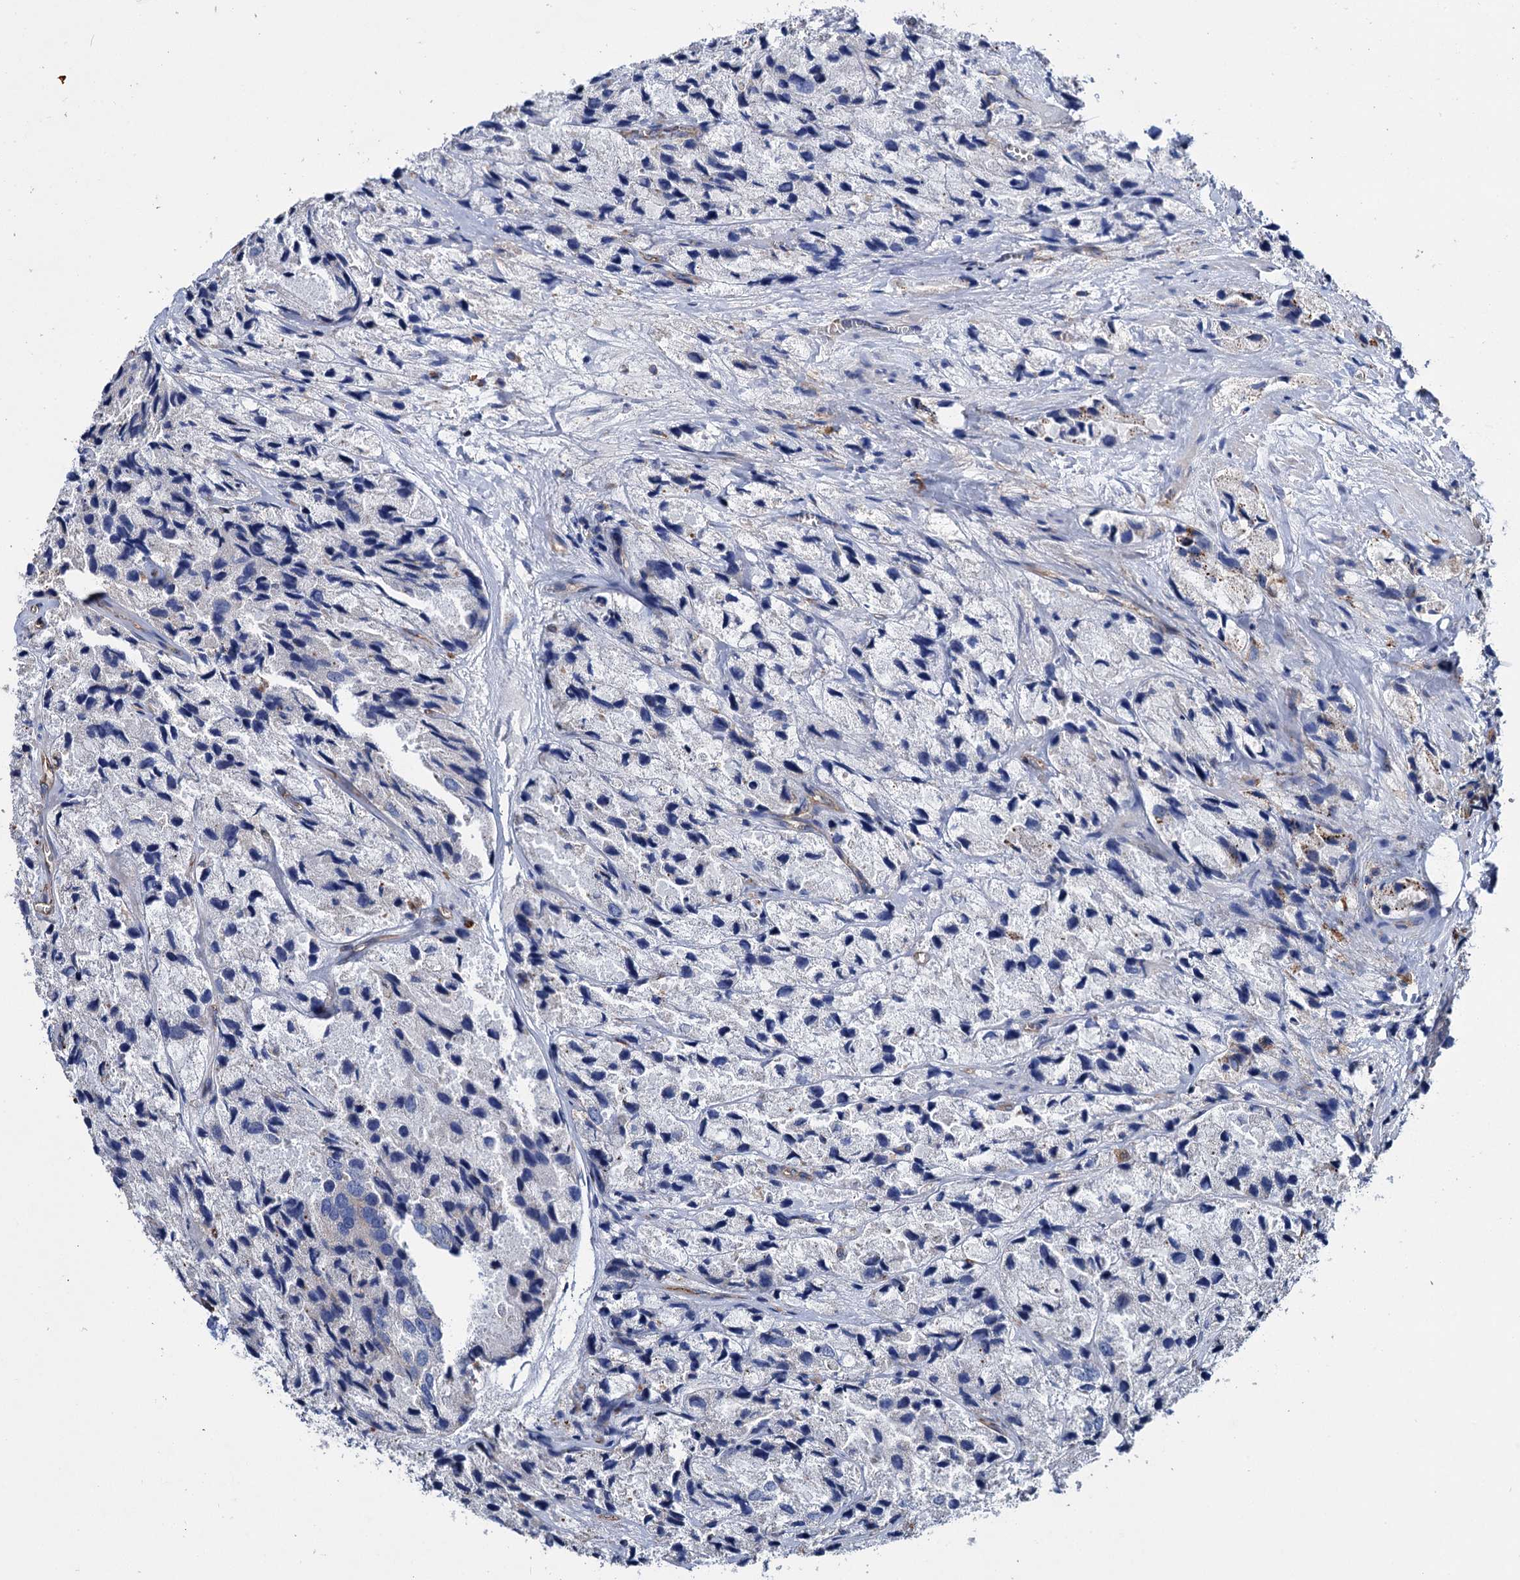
{"staining": {"intensity": "negative", "quantity": "none", "location": "none"}, "tissue": "prostate cancer", "cell_type": "Tumor cells", "image_type": "cancer", "snomed": [{"axis": "morphology", "description": "Adenocarcinoma, High grade"}, {"axis": "topography", "description": "Prostate"}], "caption": "Prostate cancer was stained to show a protein in brown. There is no significant expression in tumor cells.", "gene": "SCPEP1", "patient": {"sex": "male", "age": 66}}